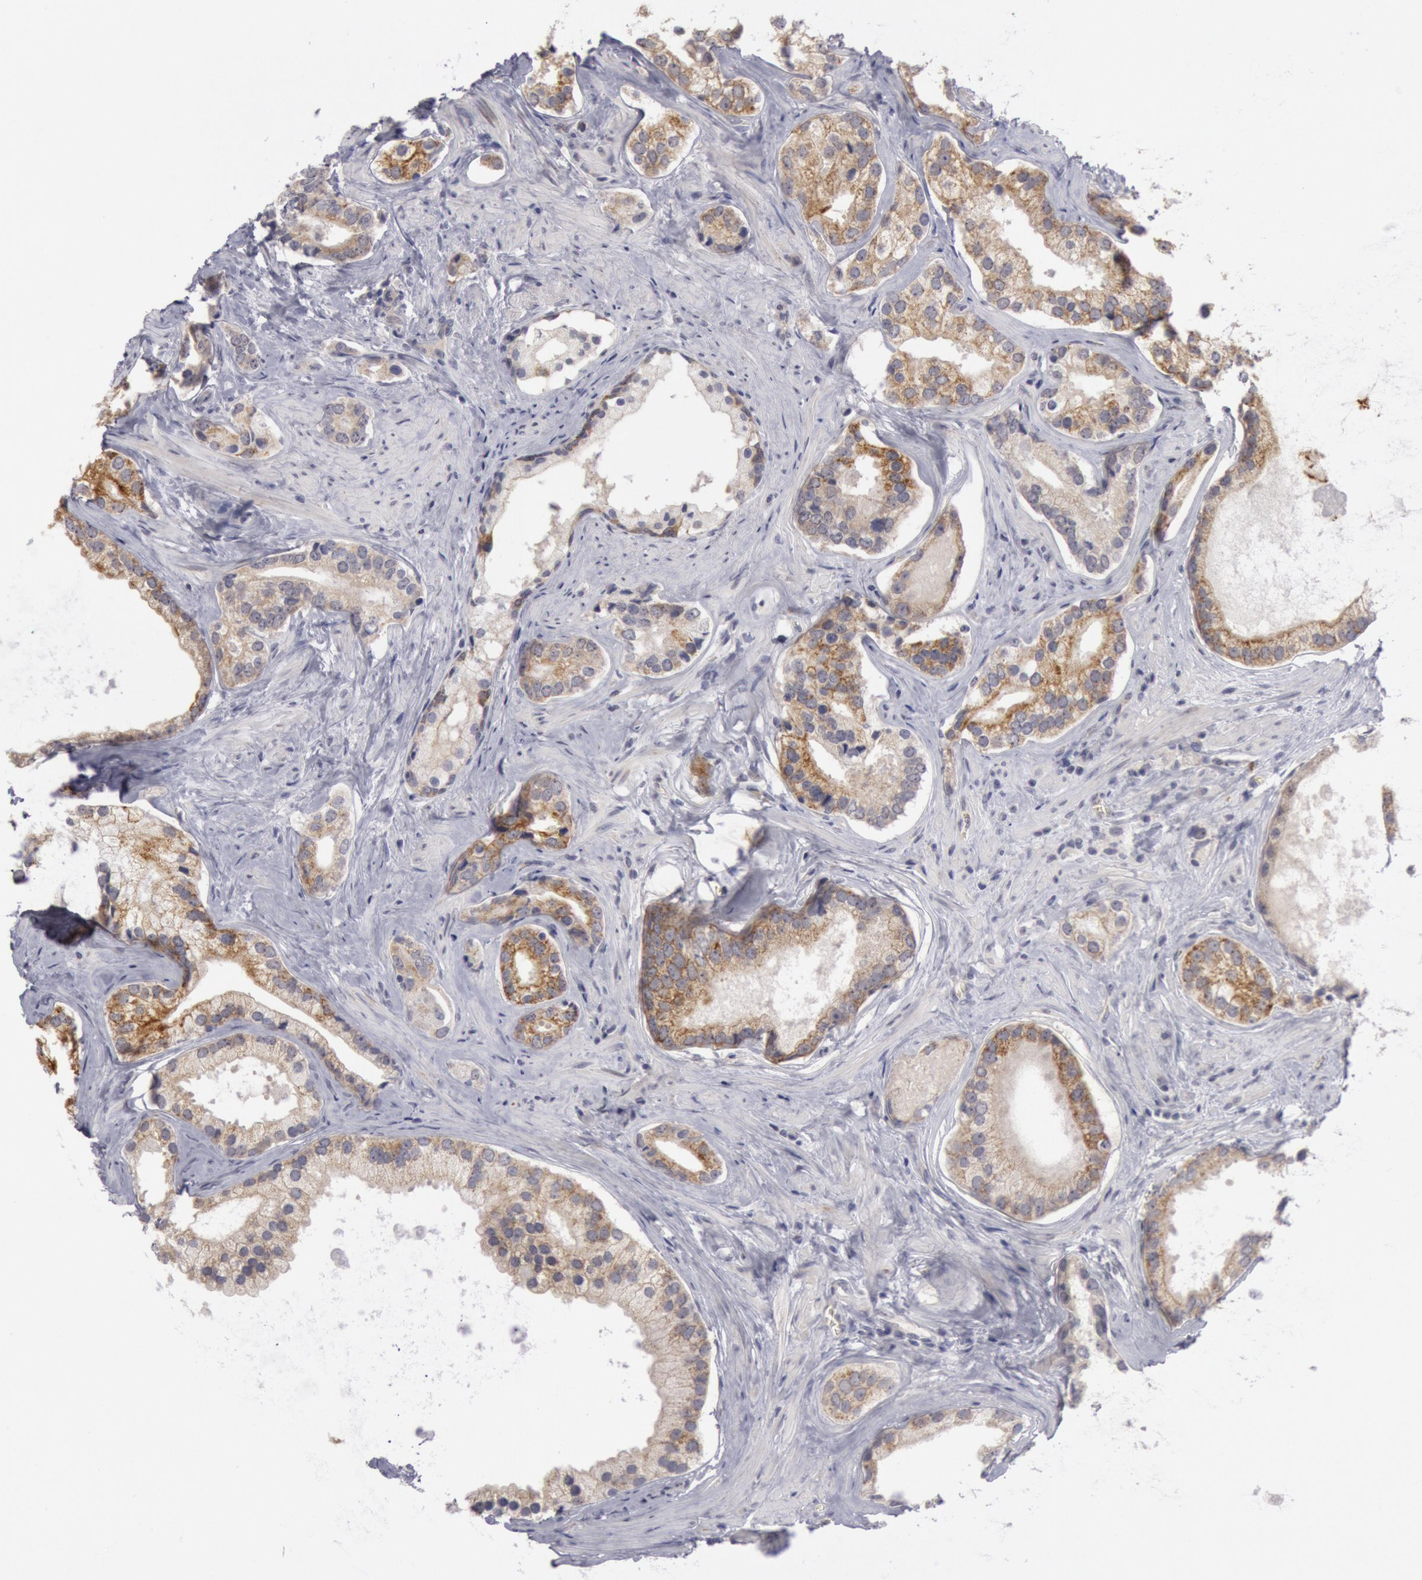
{"staining": {"intensity": "moderate", "quantity": "25%-75%", "location": "cytoplasmic/membranous"}, "tissue": "prostate cancer", "cell_type": "Tumor cells", "image_type": "cancer", "snomed": [{"axis": "morphology", "description": "Adenocarcinoma, Medium grade"}, {"axis": "topography", "description": "Prostate"}], "caption": "Medium-grade adenocarcinoma (prostate) stained for a protein shows moderate cytoplasmic/membranous positivity in tumor cells.", "gene": "JOSD1", "patient": {"sex": "male", "age": 70}}